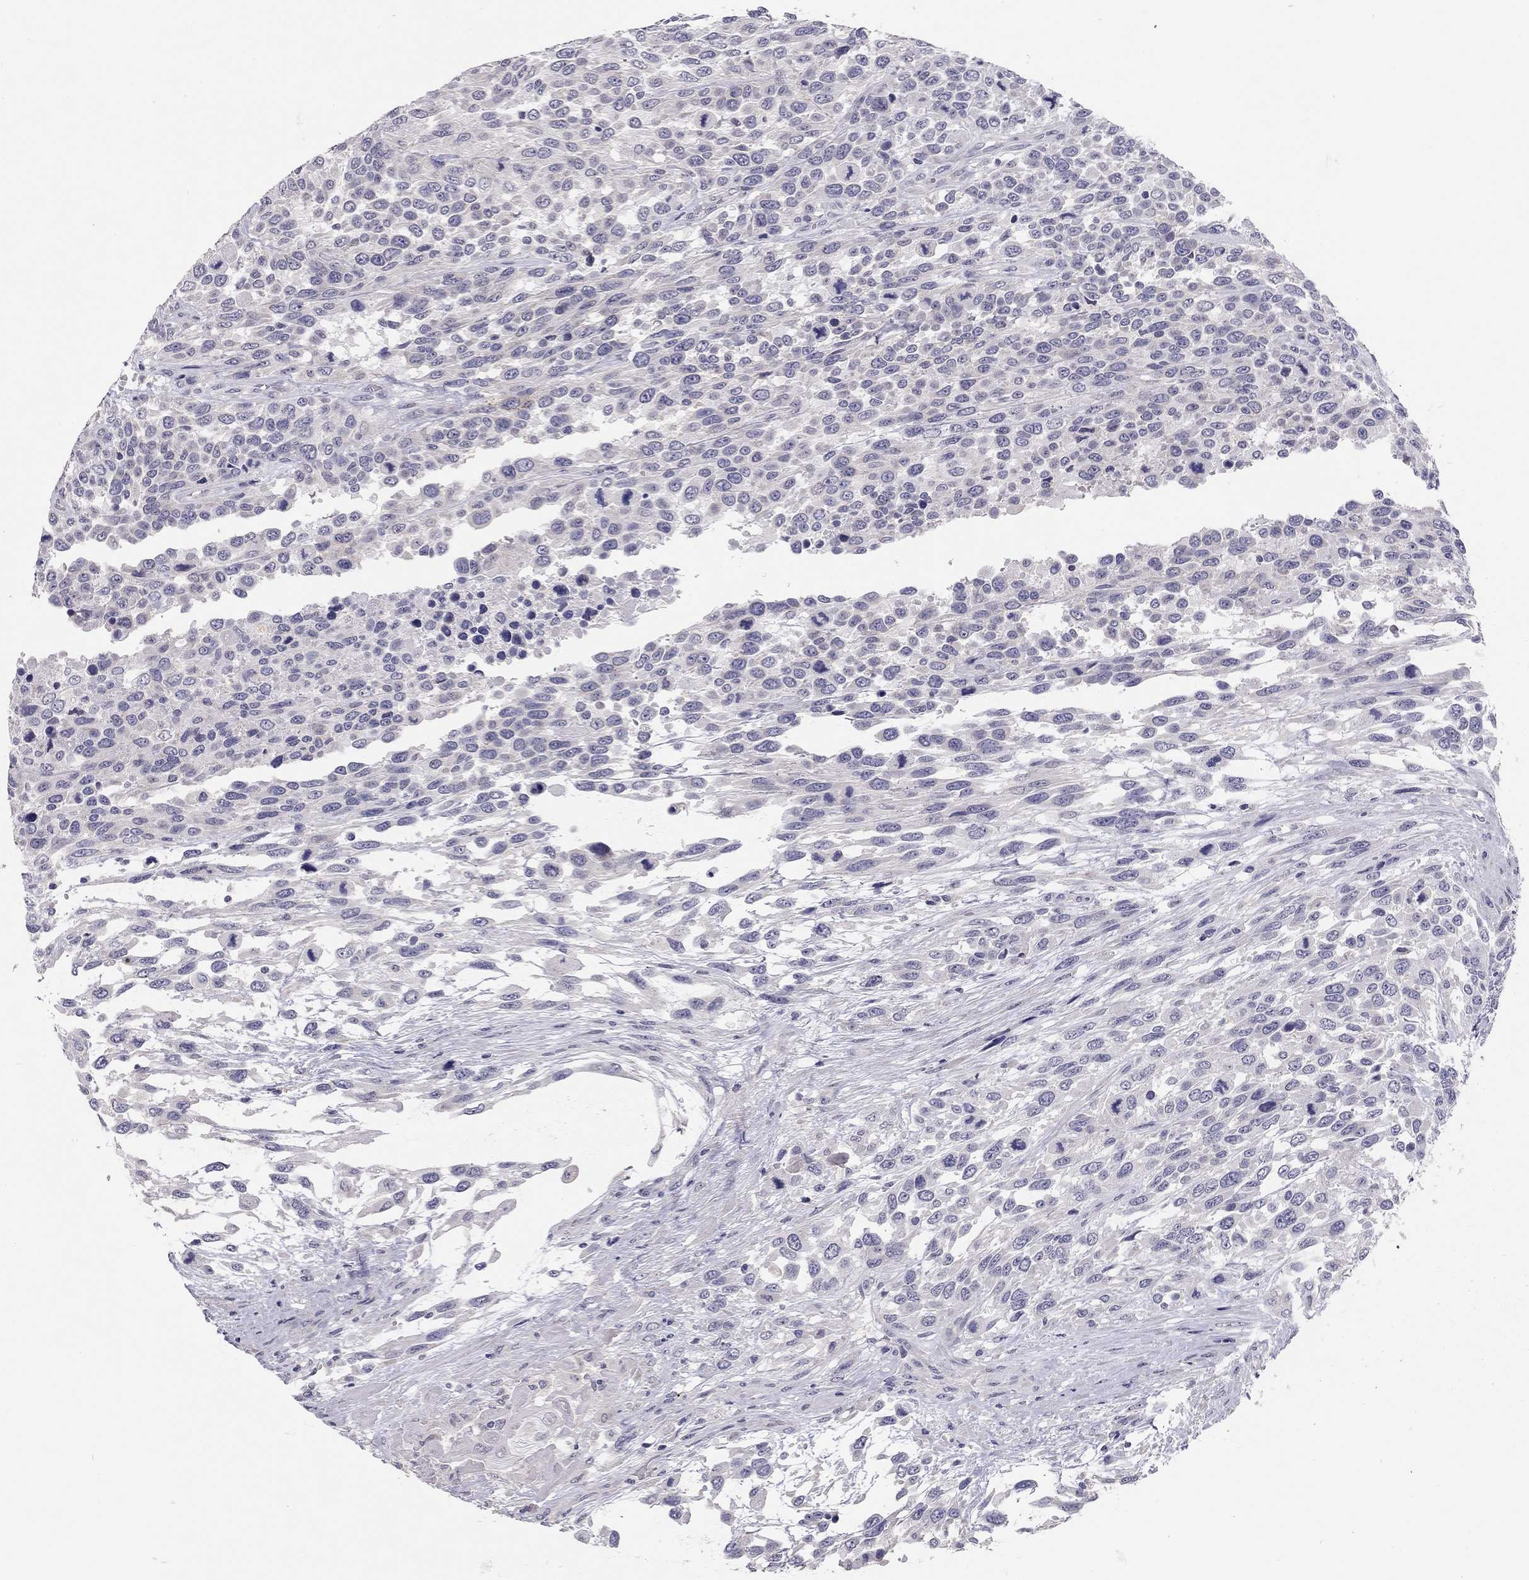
{"staining": {"intensity": "negative", "quantity": "none", "location": "none"}, "tissue": "urothelial cancer", "cell_type": "Tumor cells", "image_type": "cancer", "snomed": [{"axis": "morphology", "description": "Urothelial carcinoma, High grade"}, {"axis": "topography", "description": "Urinary bladder"}], "caption": "An image of urothelial cancer stained for a protein reveals no brown staining in tumor cells. (Immunohistochemistry, brightfield microscopy, high magnification).", "gene": "SCARB1", "patient": {"sex": "female", "age": 70}}